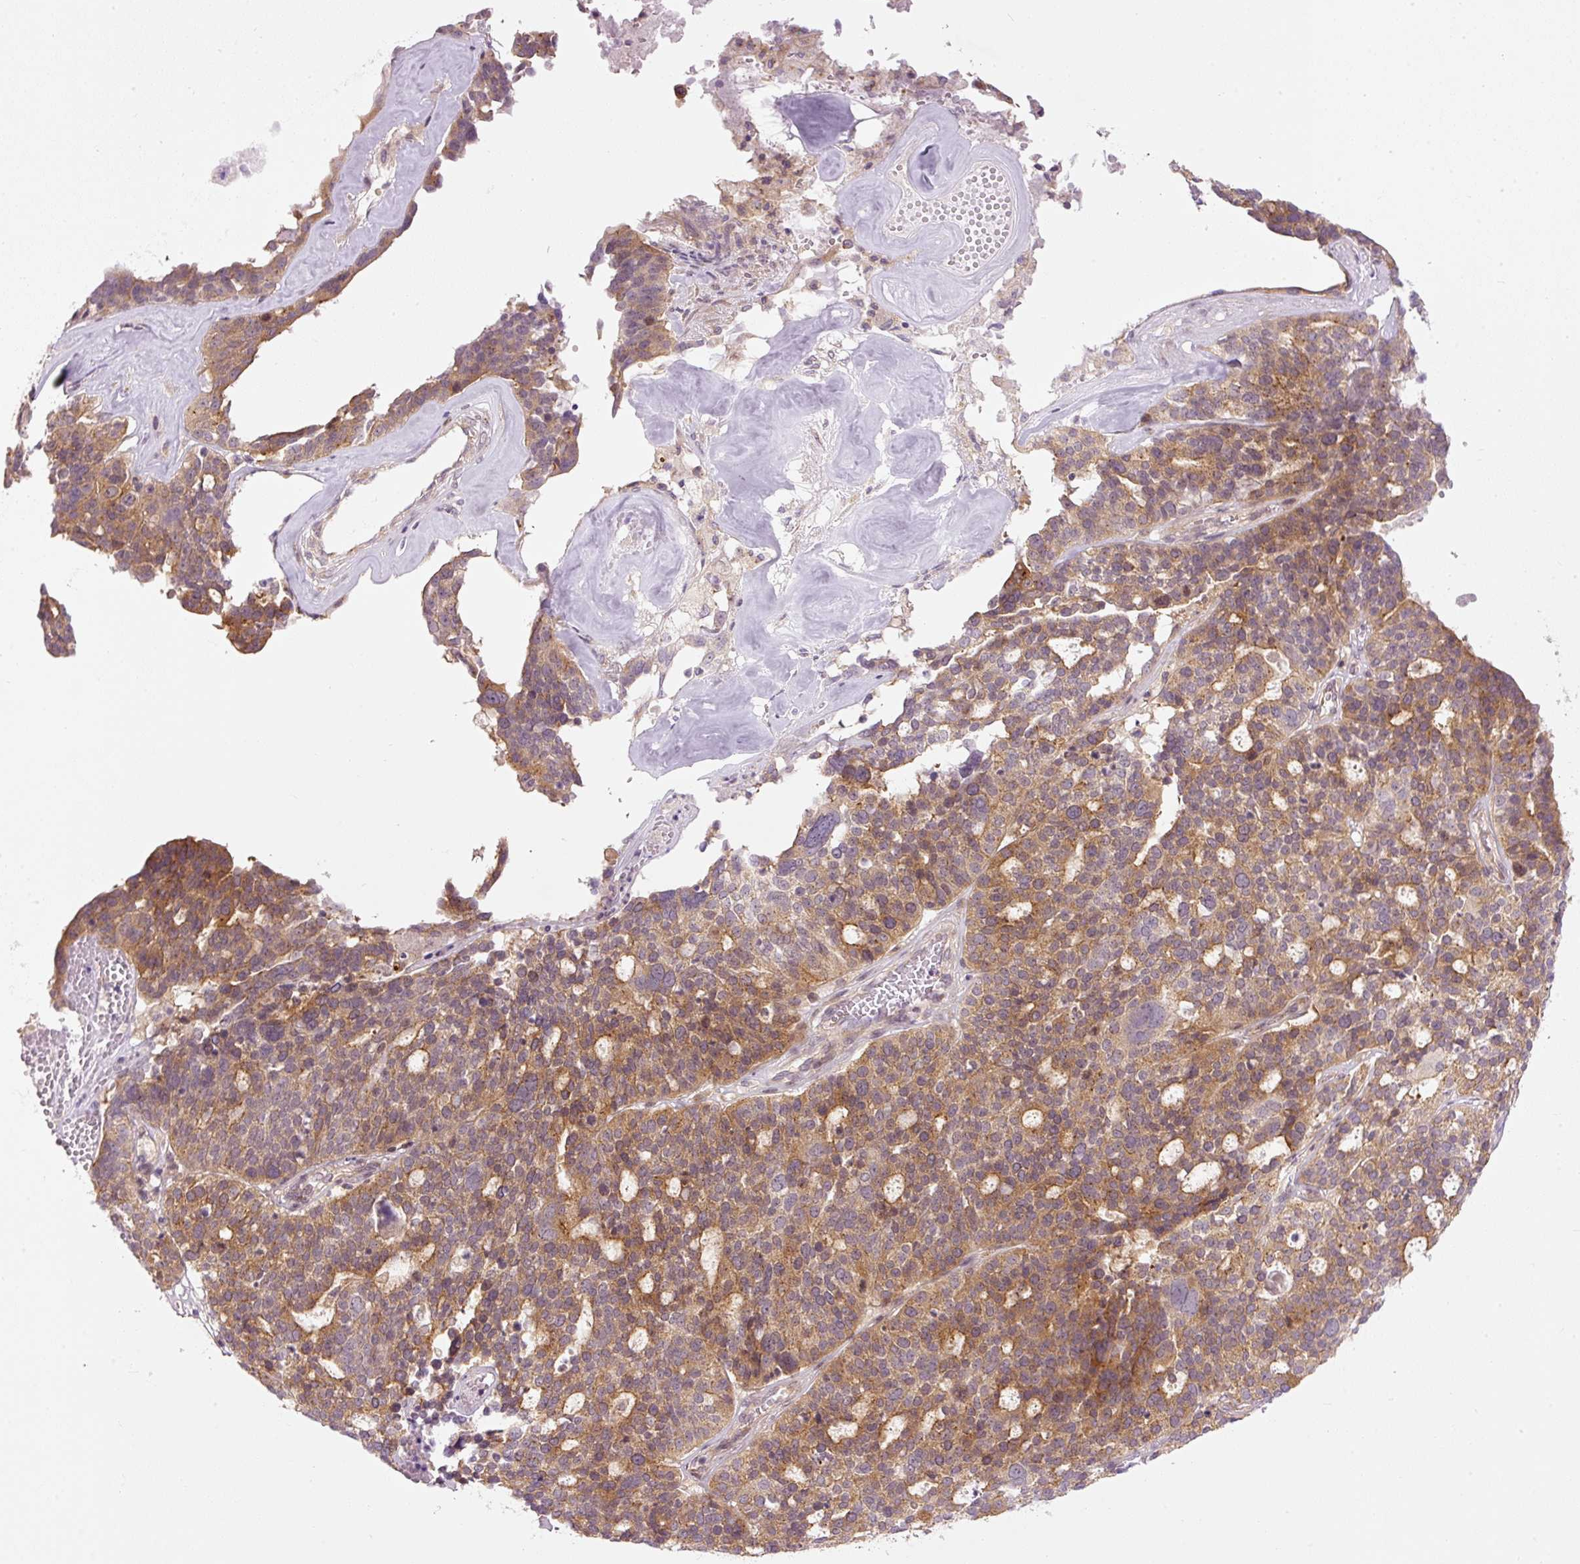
{"staining": {"intensity": "moderate", "quantity": ">75%", "location": "cytoplasmic/membranous"}, "tissue": "ovarian cancer", "cell_type": "Tumor cells", "image_type": "cancer", "snomed": [{"axis": "morphology", "description": "Cystadenocarcinoma, serous, NOS"}, {"axis": "topography", "description": "Ovary"}], "caption": "Protein expression analysis of human ovarian cancer (serous cystadenocarcinoma) reveals moderate cytoplasmic/membranous positivity in approximately >75% of tumor cells.", "gene": "MZT2B", "patient": {"sex": "female", "age": 59}}